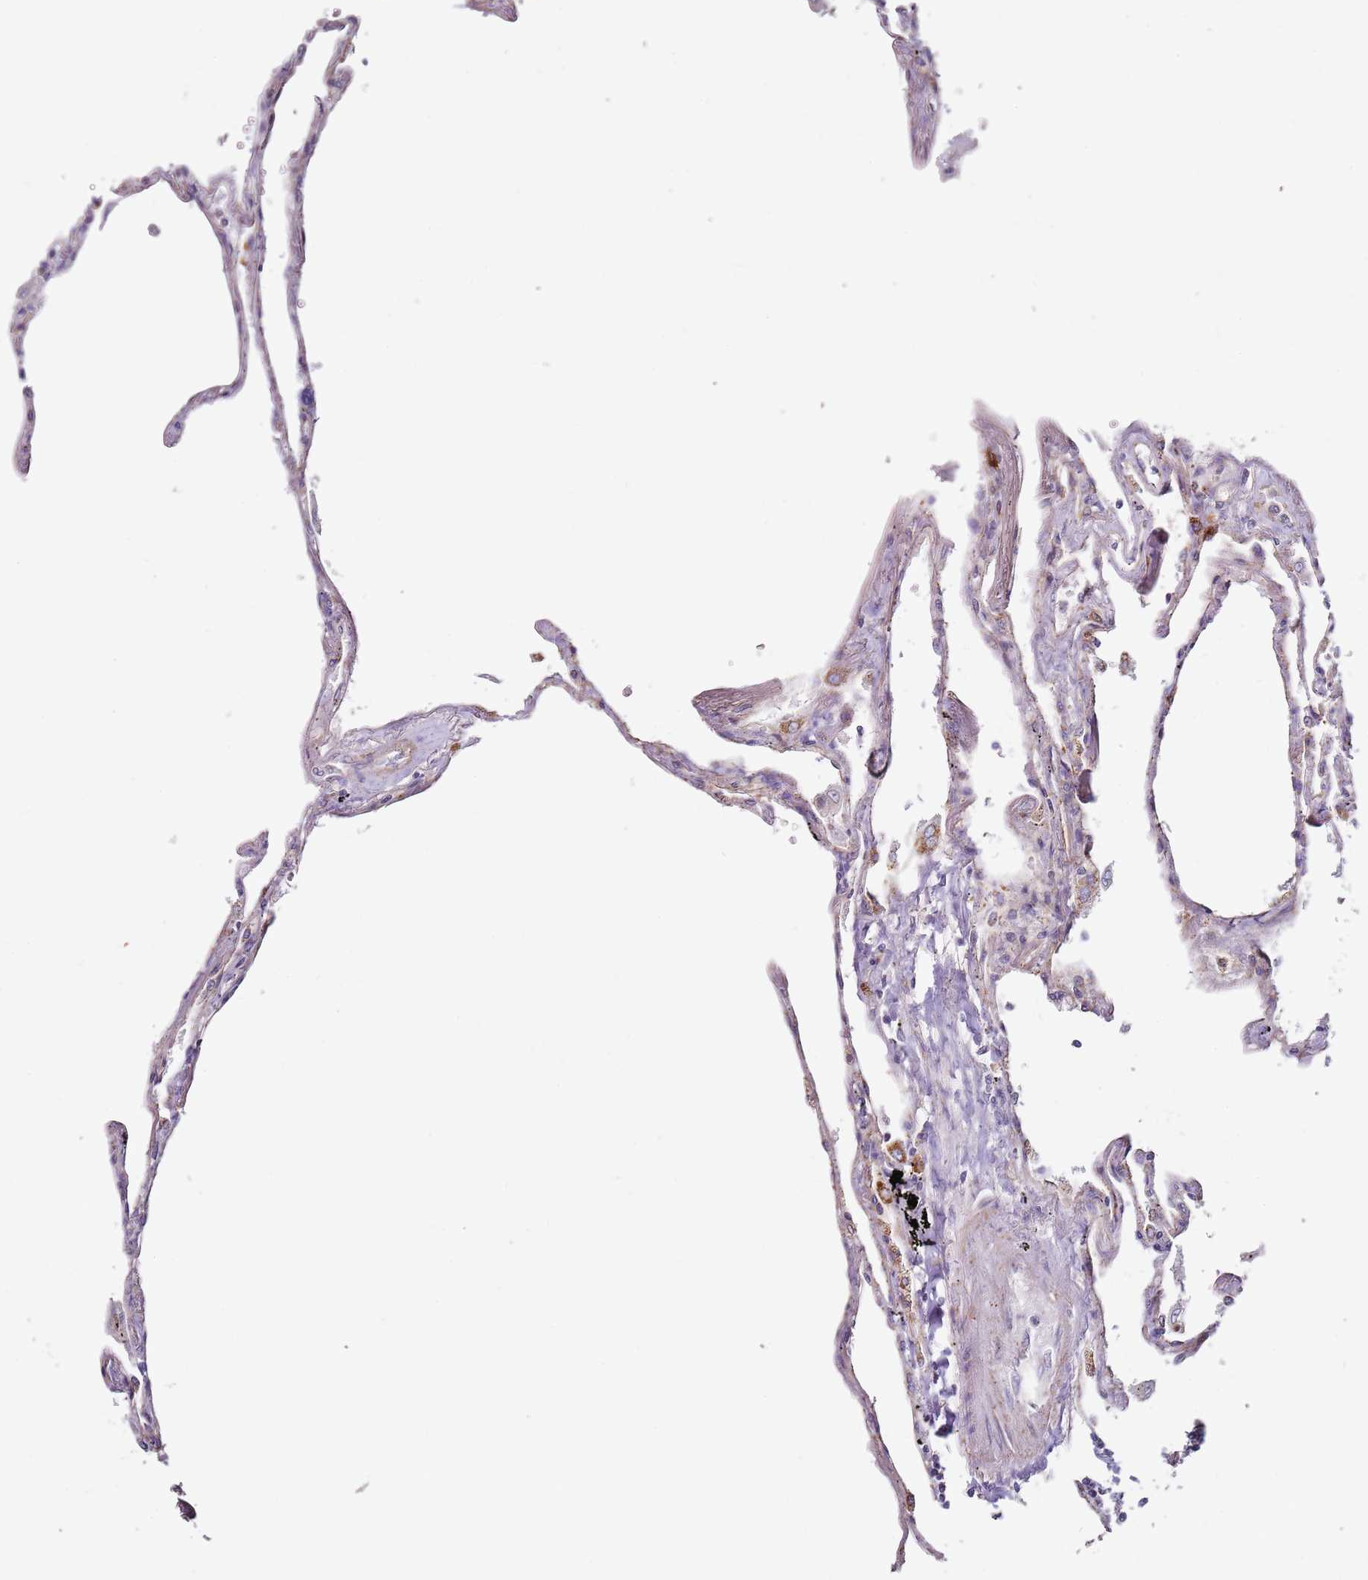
{"staining": {"intensity": "moderate", "quantity": "<25%", "location": "cytoplasmic/membranous"}, "tissue": "lung", "cell_type": "Alveolar cells", "image_type": "normal", "snomed": [{"axis": "morphology", "description": "Normal tissue, NOS"}, {"axis": "topography", "description": "Lung"}], "caption": "IHC of unremarkable human lung shows low levels of moderate cytoplasmic/membranous positivity in about <25% of alveolar cells.", "gene": "ALS2", "patient": {"sex": "female", "age": 67}}